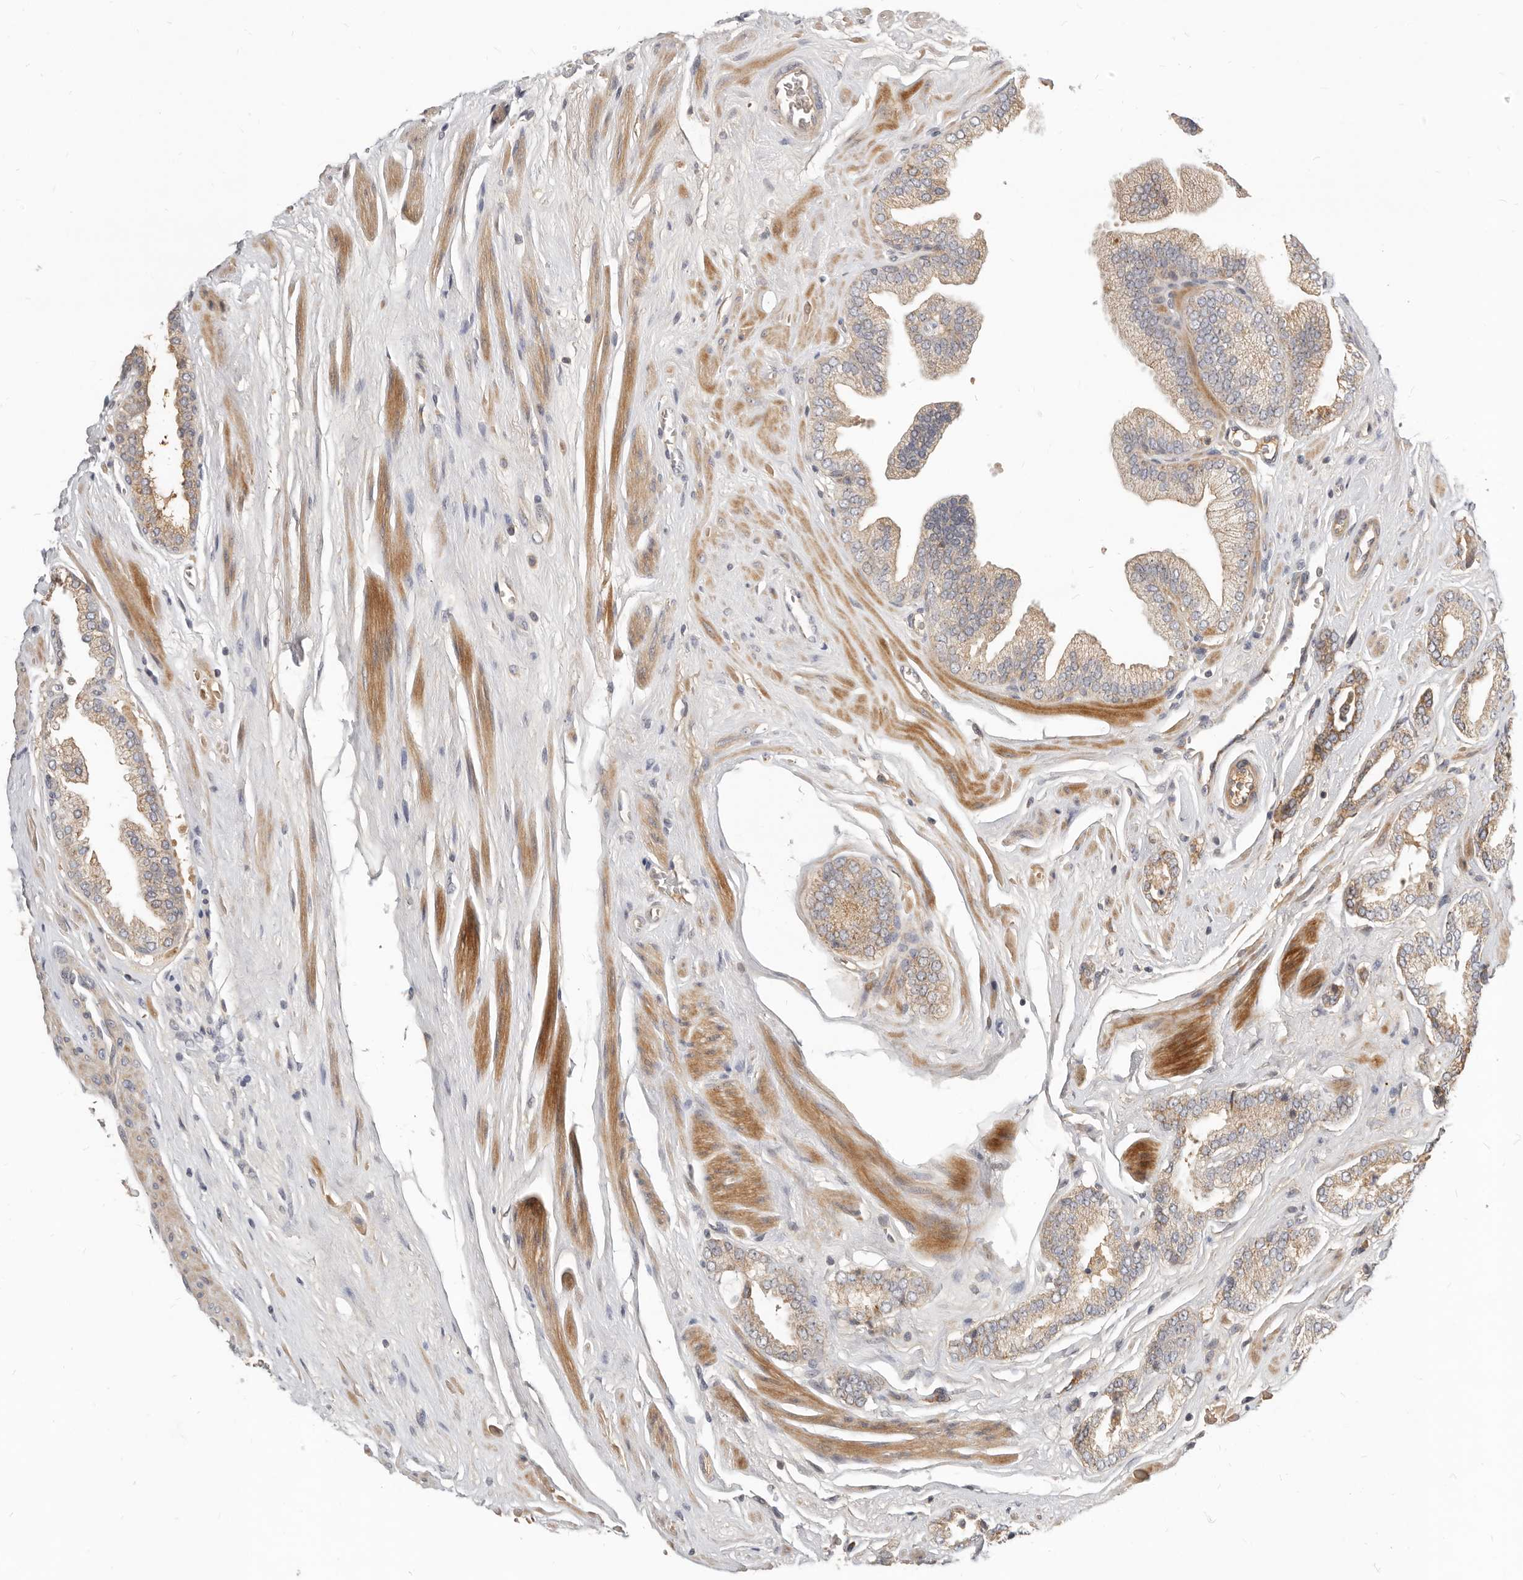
{"staining": {"intensity": "weak", "quantity": "25%-75%", "location": "cytoplasmic/membranous"}, "tissue": "prostate cancer", "cell_type": "Tumor cells", "image_type": "cancer", "snomed": [{"axis": "morphology", "description": "Adenocarcinoma, Low grade"}, {"axis": "topography", "description": "Prostate"}], "caption": "Tumor cells display low levels of weak cytoplasmic/membranous positivity in approximately 25%-75% of cells in human prostate cancer.", "gene": "MICALL2", "patient": {"sex": "male", "age": 62}}